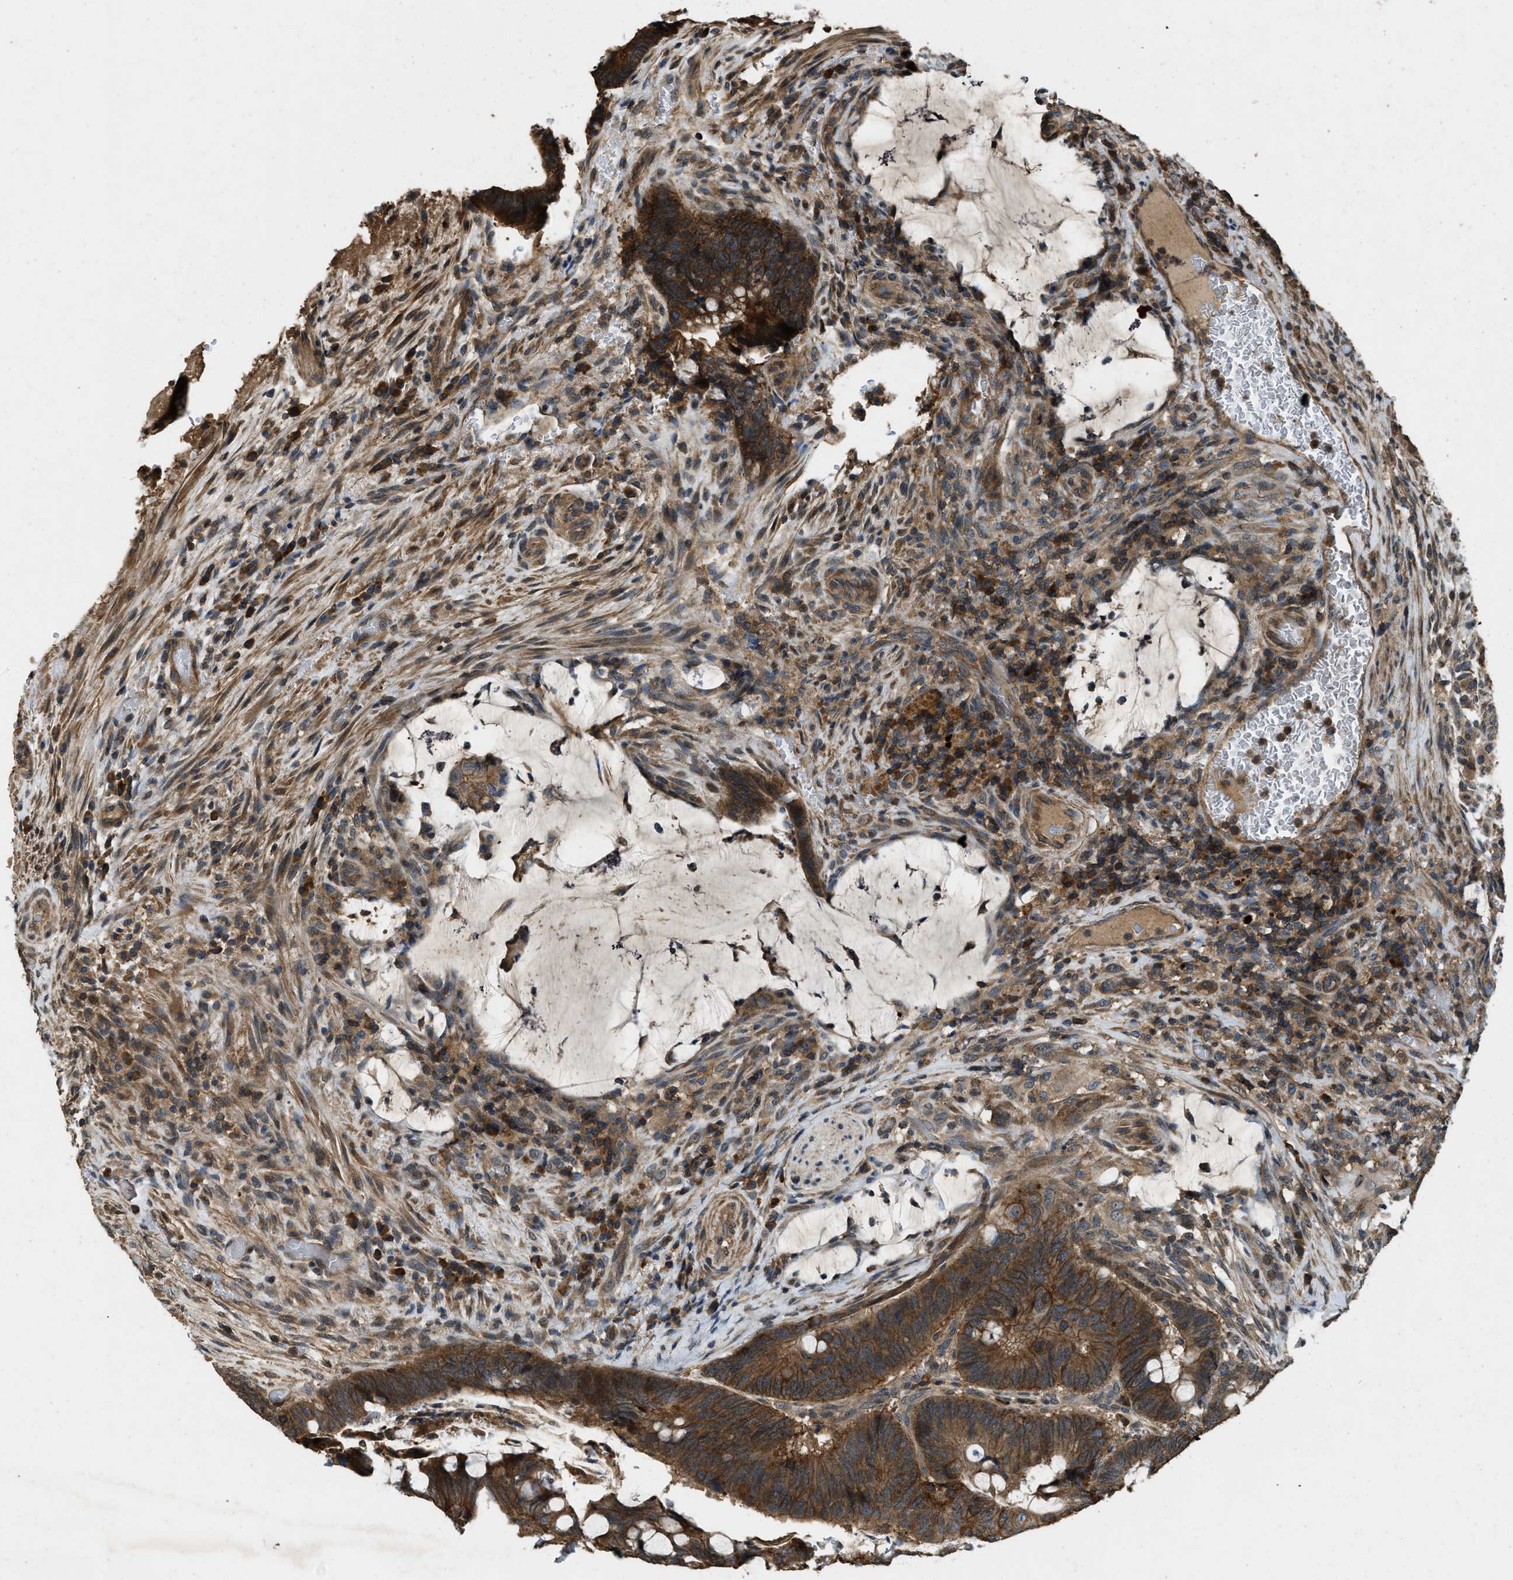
{"staining": {"intensity": "strong", "quantity": ">75%", "location": "cytoplasmic/membranous"}, "tissue": "colorectal cancer", "cell_type": "Tumor cells", "image_type": "cancer", "snomed": [{"axis": "morphology", "description": "Normal tissue, NOS"}, {"axis": "morphology", "description": "Adenocarcinoma, NOS"}, {"axis": "topography", "description": "Rectum"}, {"axis": "topography", "description": "Peripheral nerve tissue"}], "caption": "This histopathology image shows immunohistochemistry (IHC) staining of colorectal cancer, with high strong cytoplasmic/membranous expression in about >75% of tumor cells.", "gene": "ATP8B1", "patient": {"sex": "male", "age": 92}}